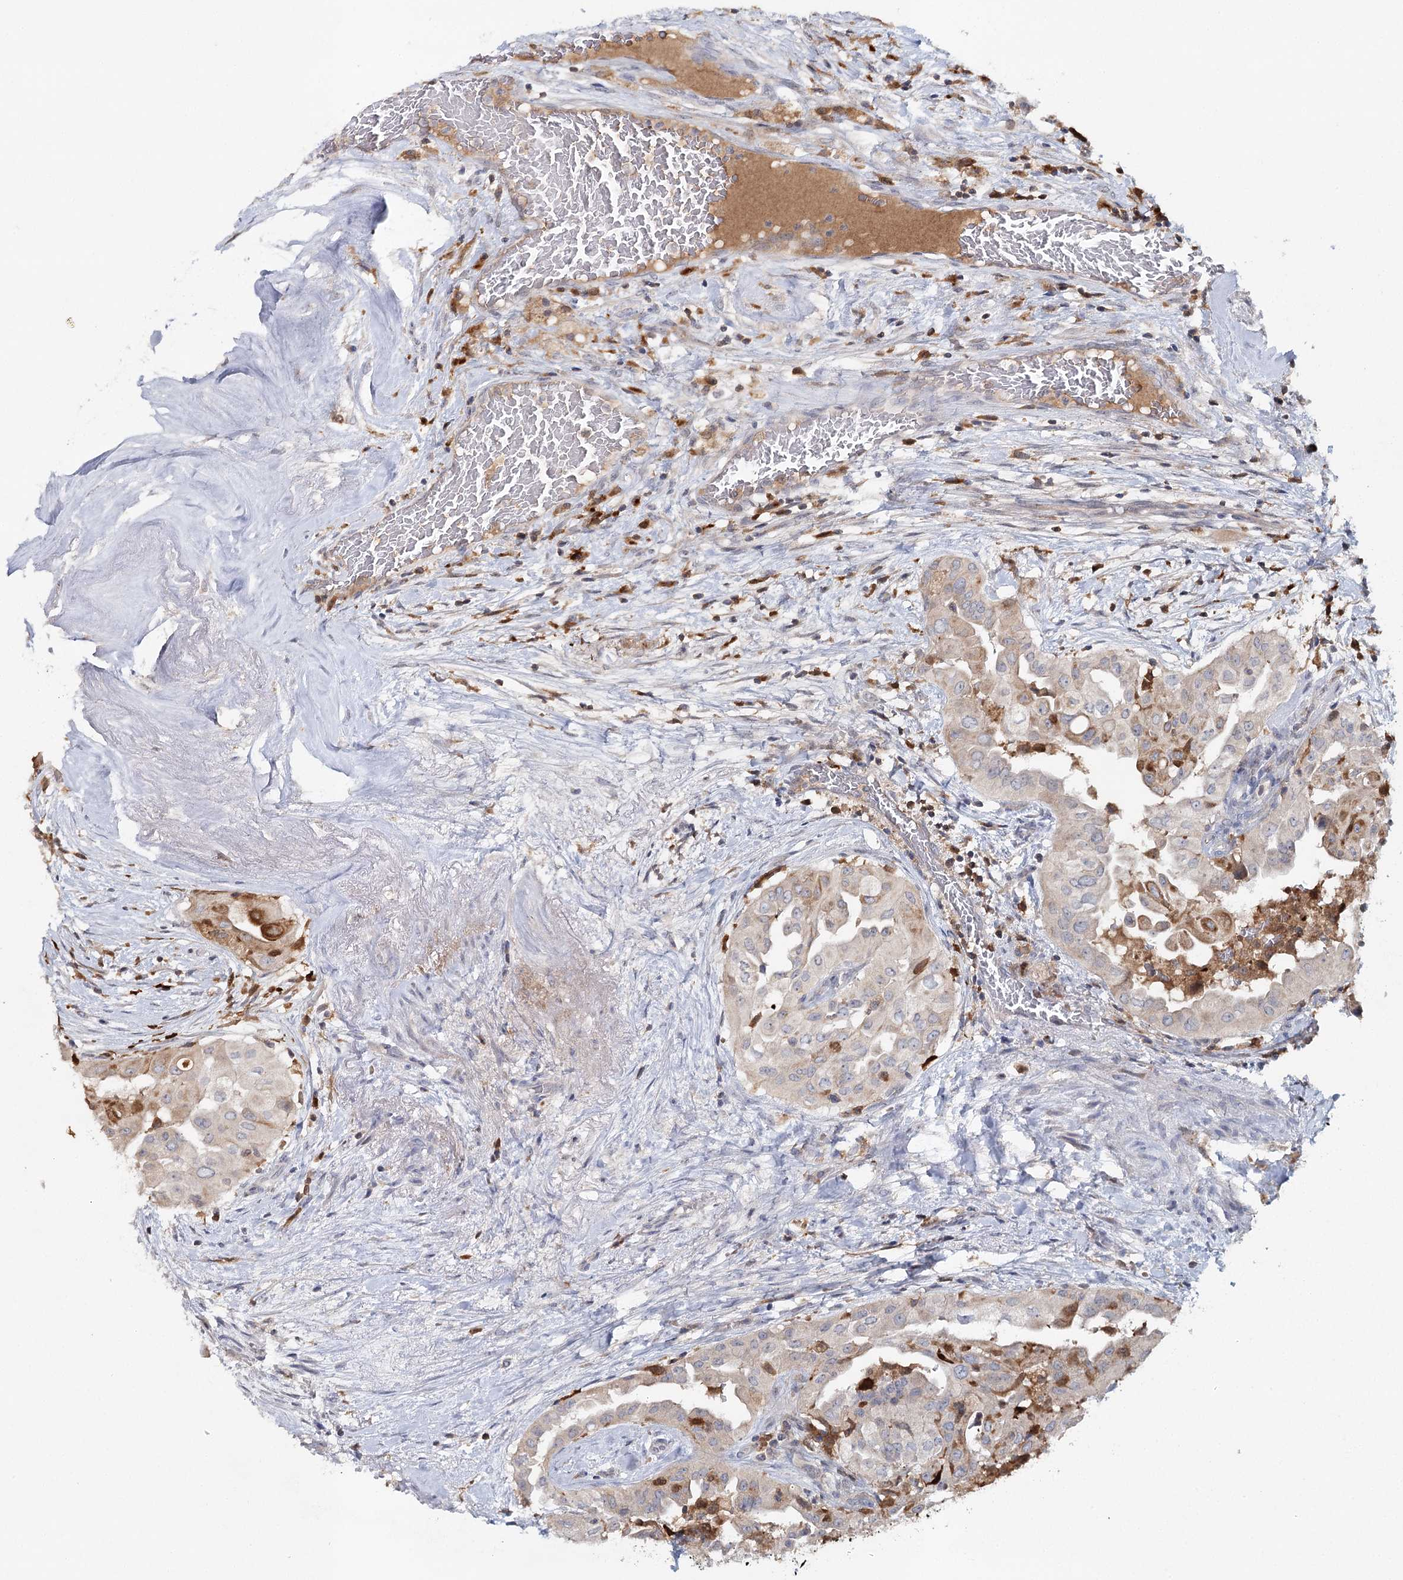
{"staining": {"intensity": "moderate", "quantity": "25%-75%", "location": "cytoplasmic/membranous"}, "tissue": "thyroid cancer", "cell_type": "Tumor cells", "image_type": "cancer", "snomed": [{"axis": "morphology", "description": "Papillary adenocarcinoma, NOS"}, {"axis": "topography", "description": "Thyroid gland"}], "caption": "The image displays a brown stain indicating the presence of a protein in the cytoplasmic/membranous of tumor cells in thyroid papillary adenocarcinoma.", "gene": "SLC41A2", "patient": {"sex": "female", "age": 59}}